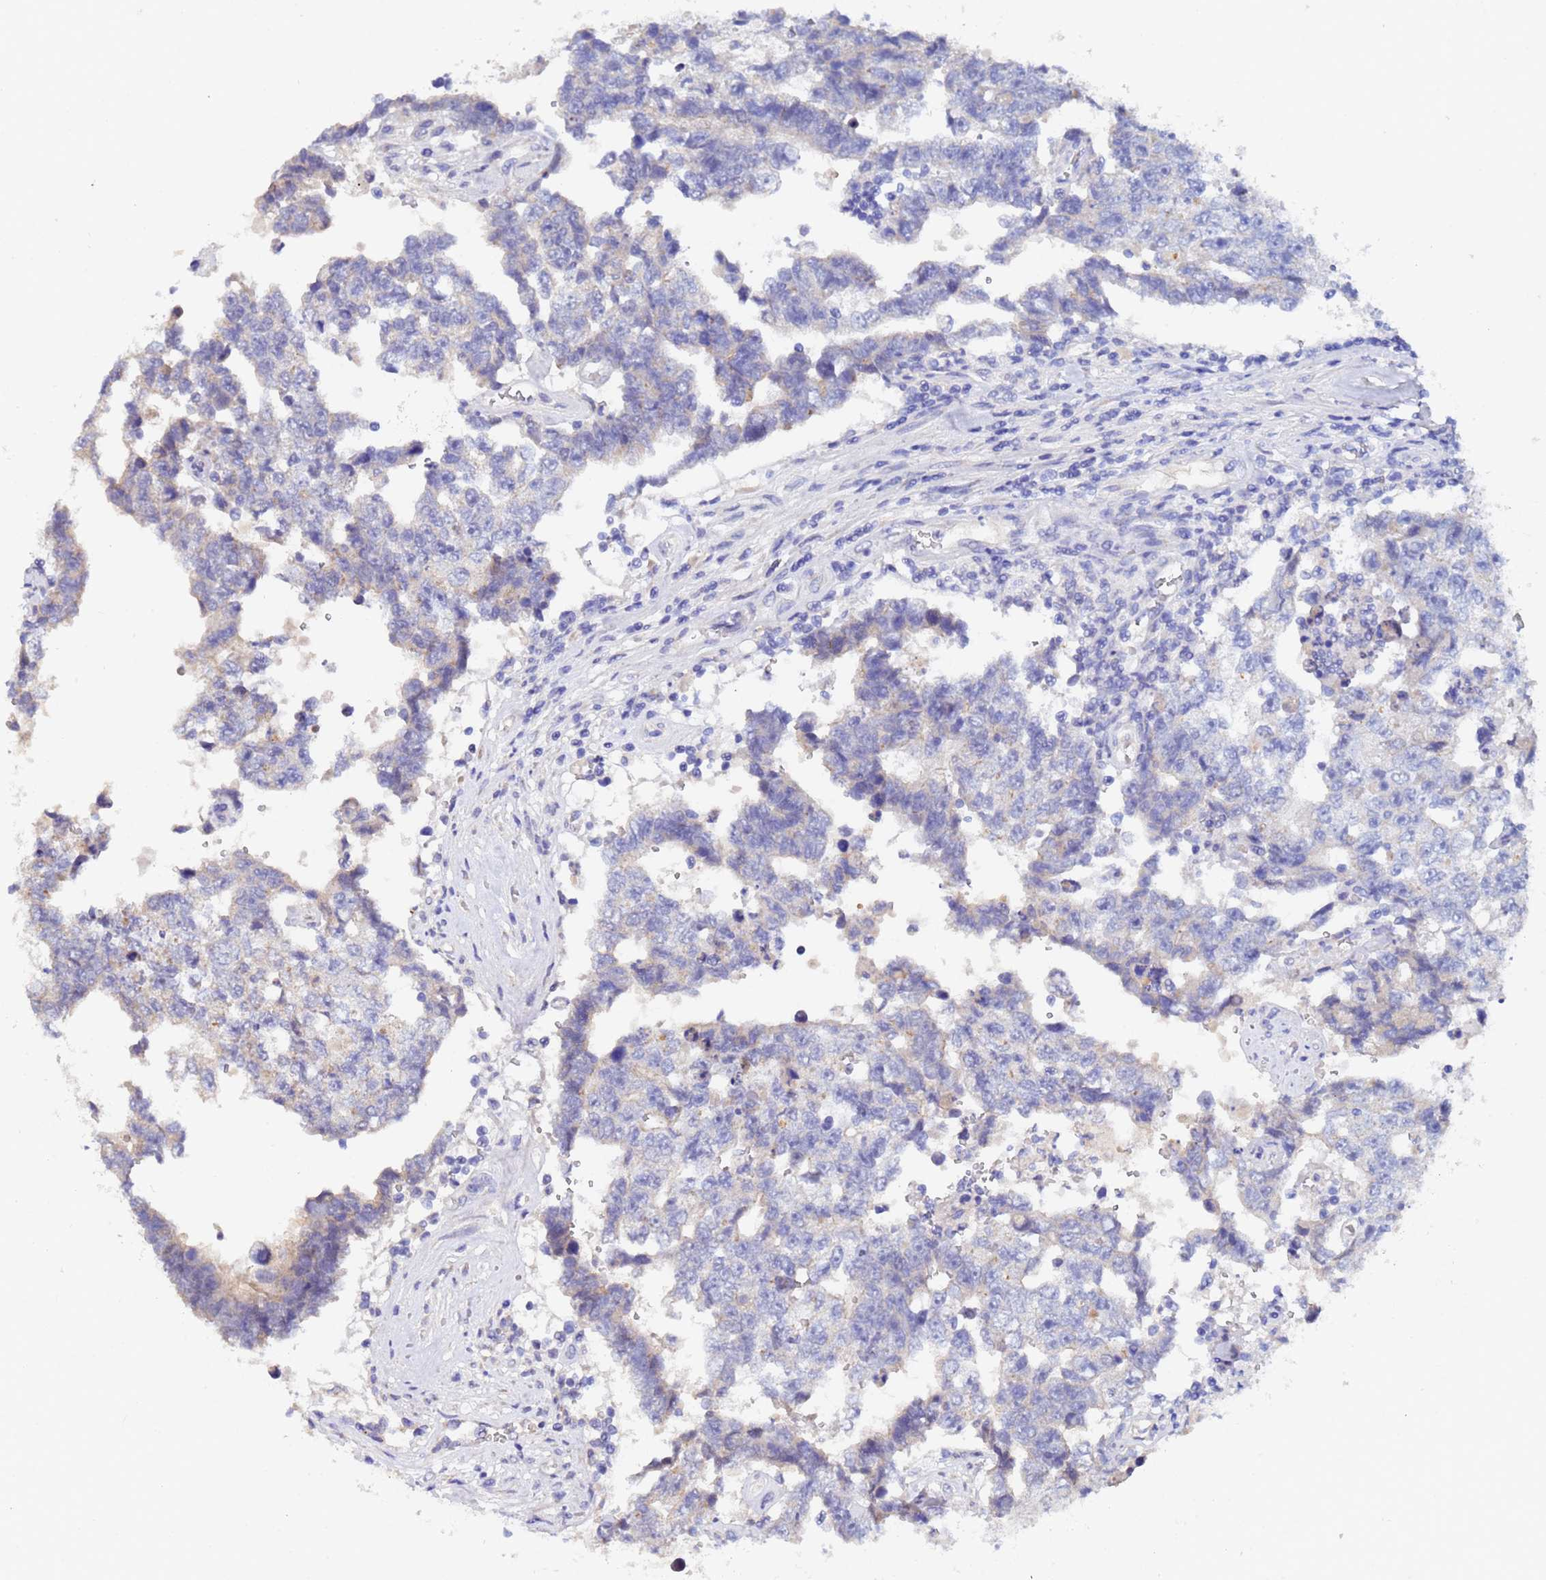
{"staining": {"intensity": "weak", "quantity": "<25%", "location": "cytoplasmic/membranous"}, "tissue": "testis cancer", "cell_type": "Tumor cells", "image_type": "cancer", "snomed": [{"axis": "morphology", "description": "Normal tissue, NOS"}, {"axis": "morphology", "description": "Carcinoma, Embryonal, NOS"}, {"axis": "topography", "description": "Testis"}, {"axis": "topography", "description": "Epididymis"}], "caption": "Immunohistochemical staining of human testis cancer reveals no significant expression in tumor cells.", "gene": "IHO1", "patient": {"sex": "male", "age": 25}}